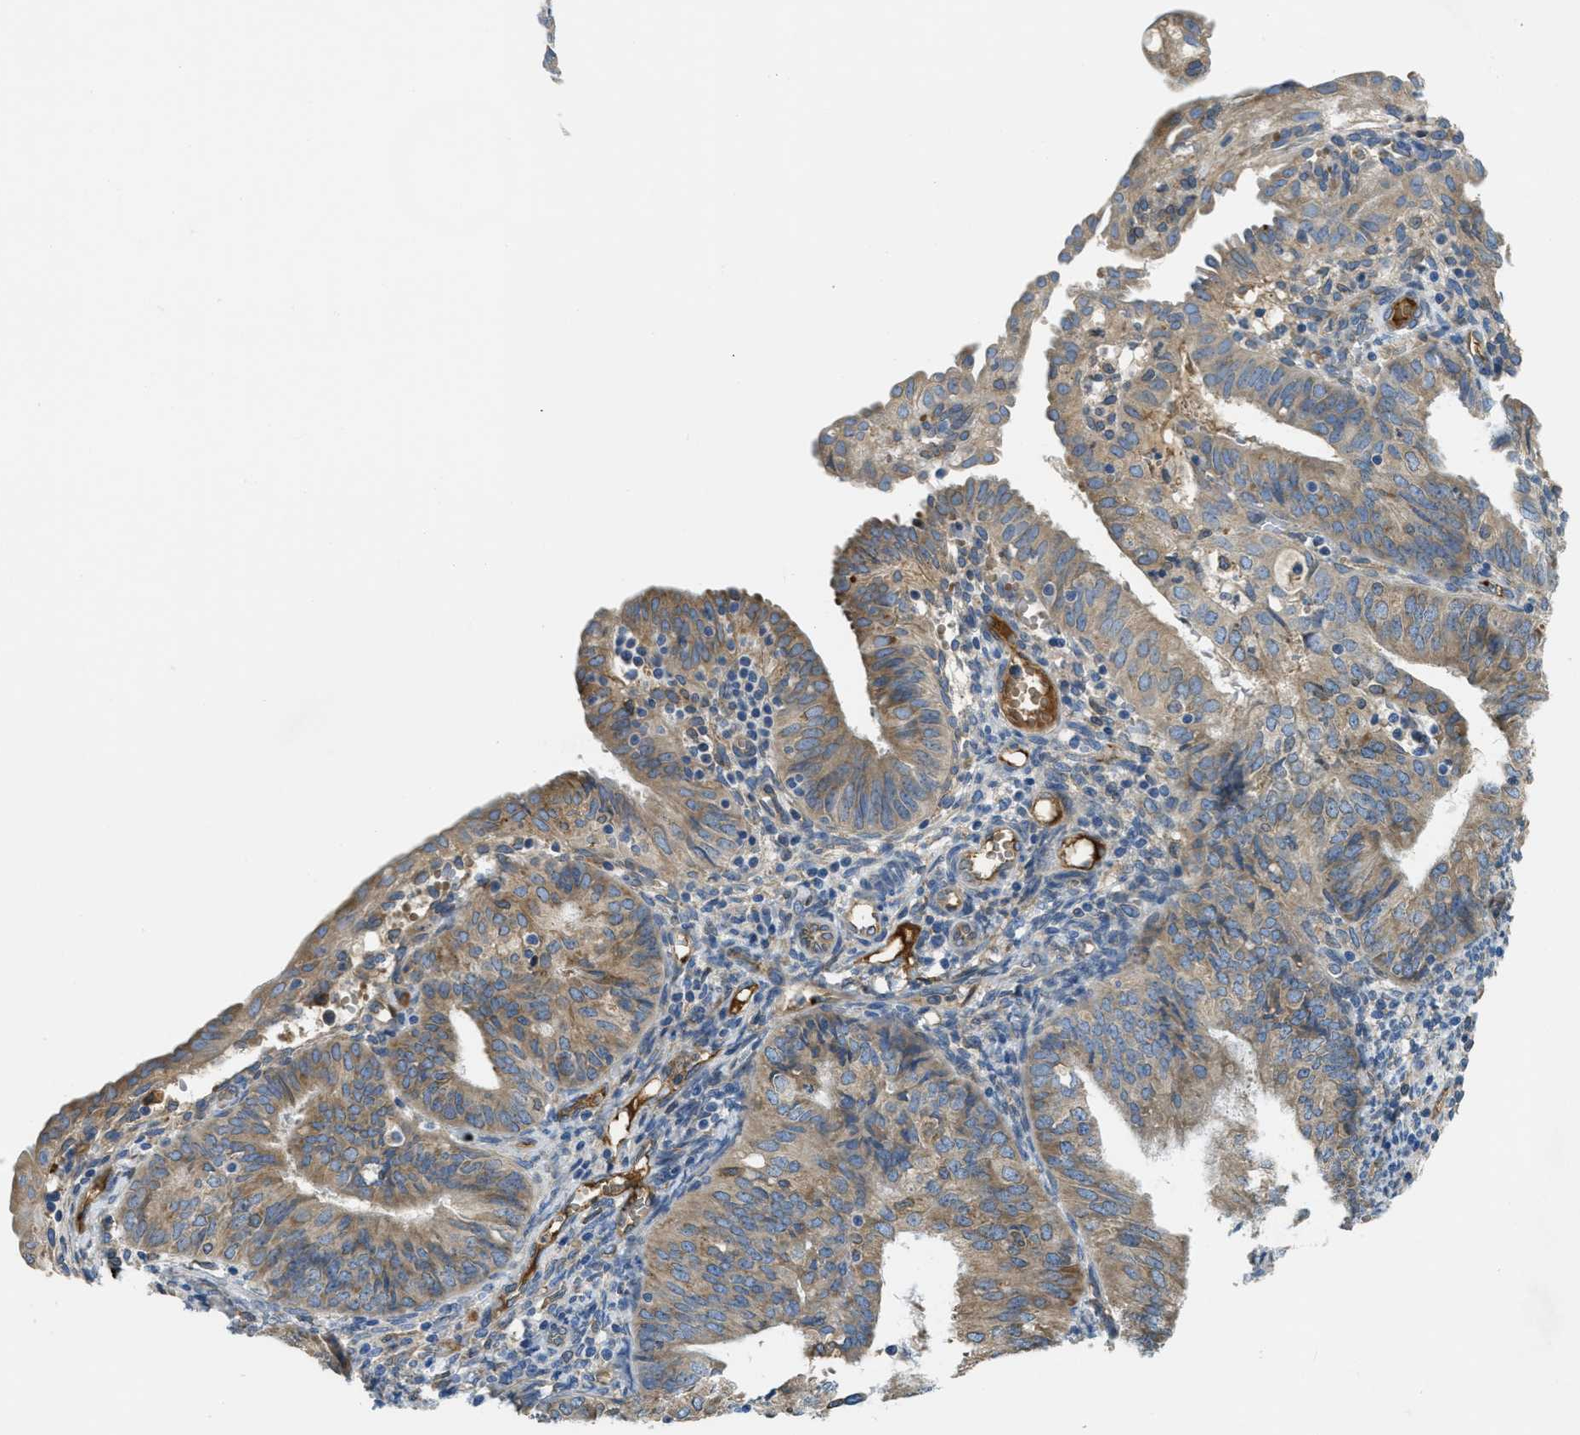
{"staining": {"intensity": "moderate", "quantity": ">75%", "location": "cytoplasmic/membranous"}, "tissue": "endometrial cancer", "cell_type": "Tumor cells", "image_type": "cancer", "snomed": [{"axis": "morphology", "description": "Adenocarcinoma, NOS"}, {"axis": "topography", "description": "Endometrium"}], "caption": "This histopathology image displays endometrial cancer (adenocarcinoma) stained with IHC to label a protein in brown. The cytoplasmic/membranous of tumor cells show moderate positivity for the protein. Nuclei are counter-stained blue.", "gene": "MPDU1", "patient": {"sex": "female", "age": 58}}